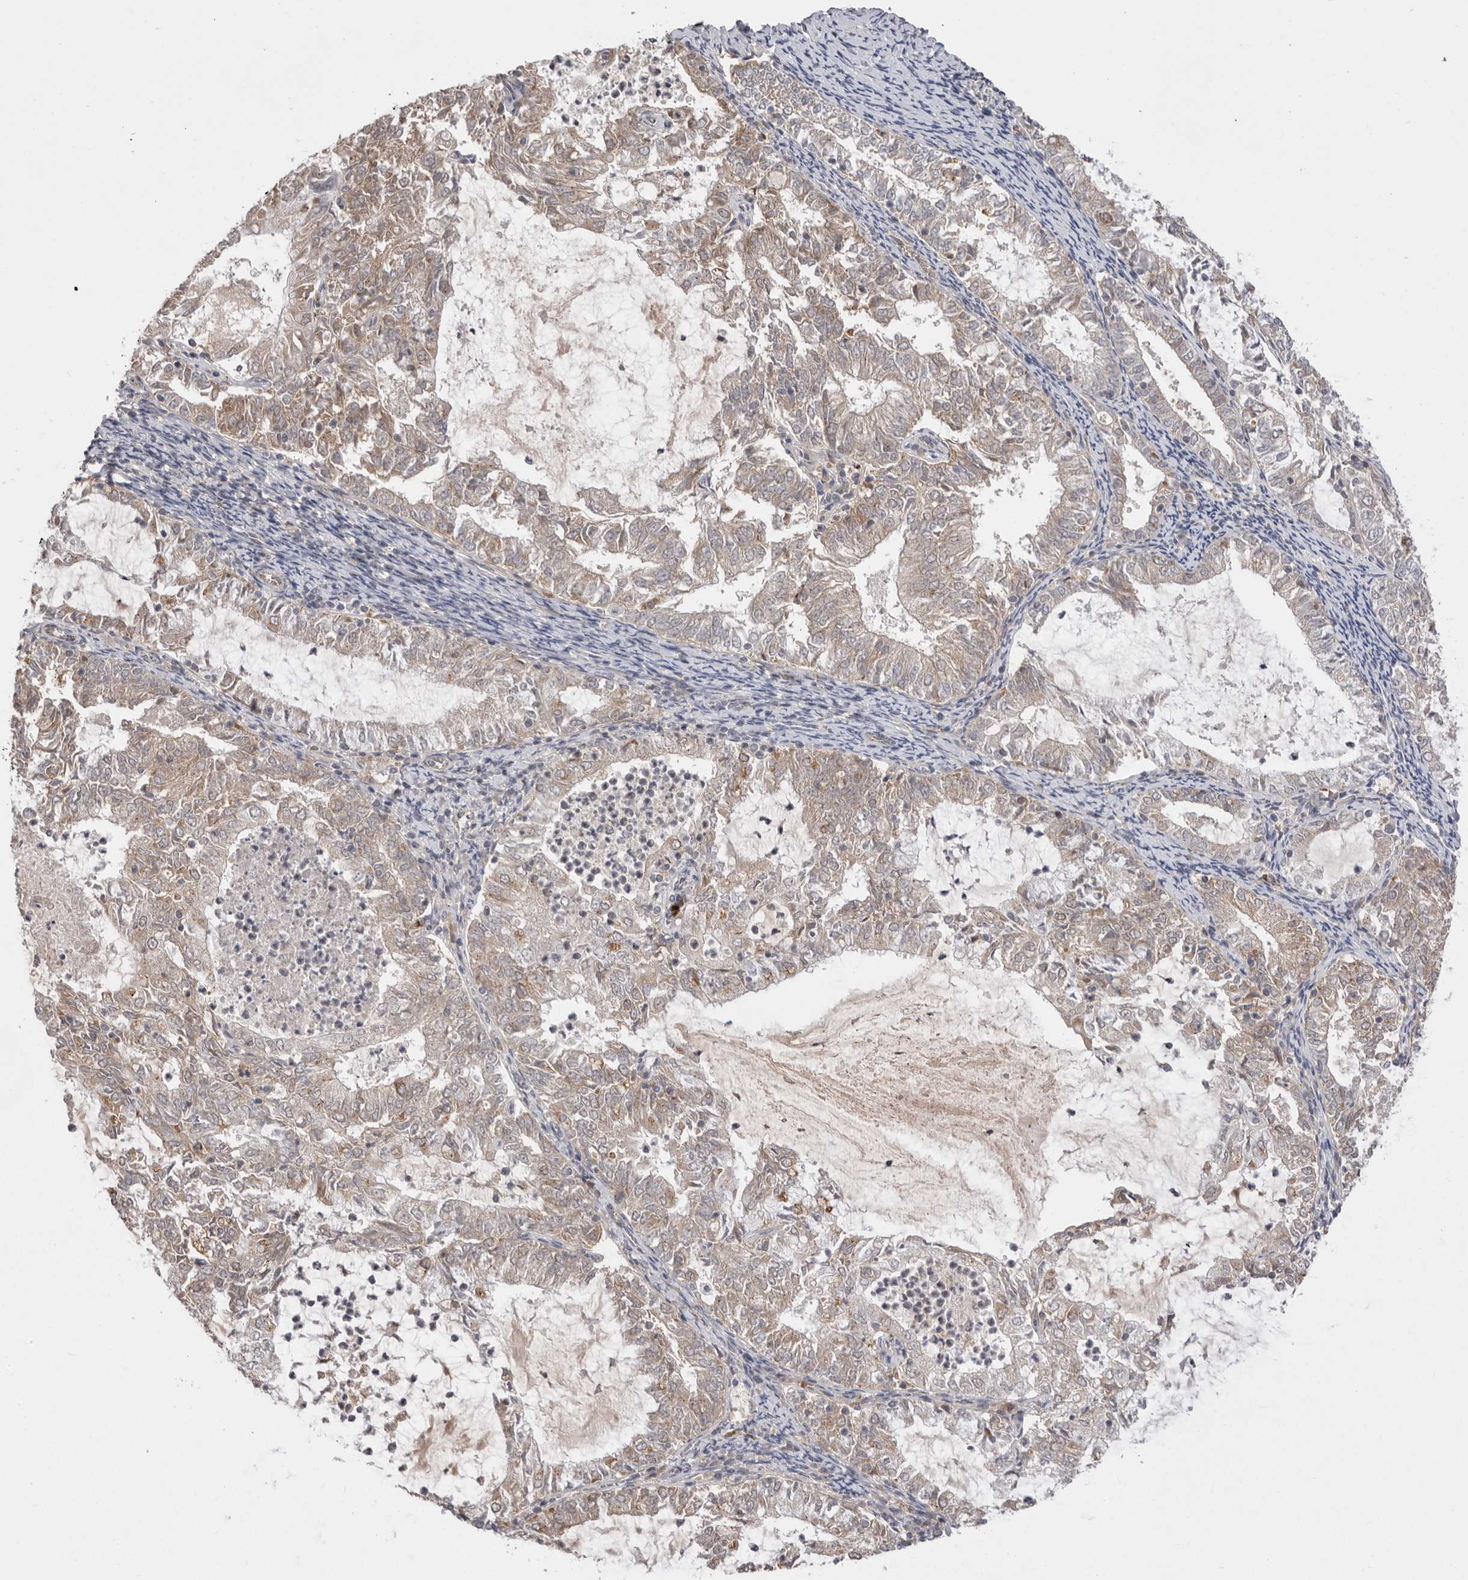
{"staining": {"intensity": "weak", "quantity": ">75%", "location": "cytoplasmic/membranous"}, "tissue": "endometrial cancer", "cell_type": "Tumor cells", "image_type": "cancer", "snomed": [{"axis": "morphology", "description": "Adenocarcinoma, NOS"}, {"axis": "topography", "description": "Endometrium"}], "caption": "Tumor cells reveal weak cytoplasmic/membranous positivity in about >75% of cells in adenocarcinoma (endometrial).", "gene": "TLR3", "patient": {"sex": "female", "age": 57}}